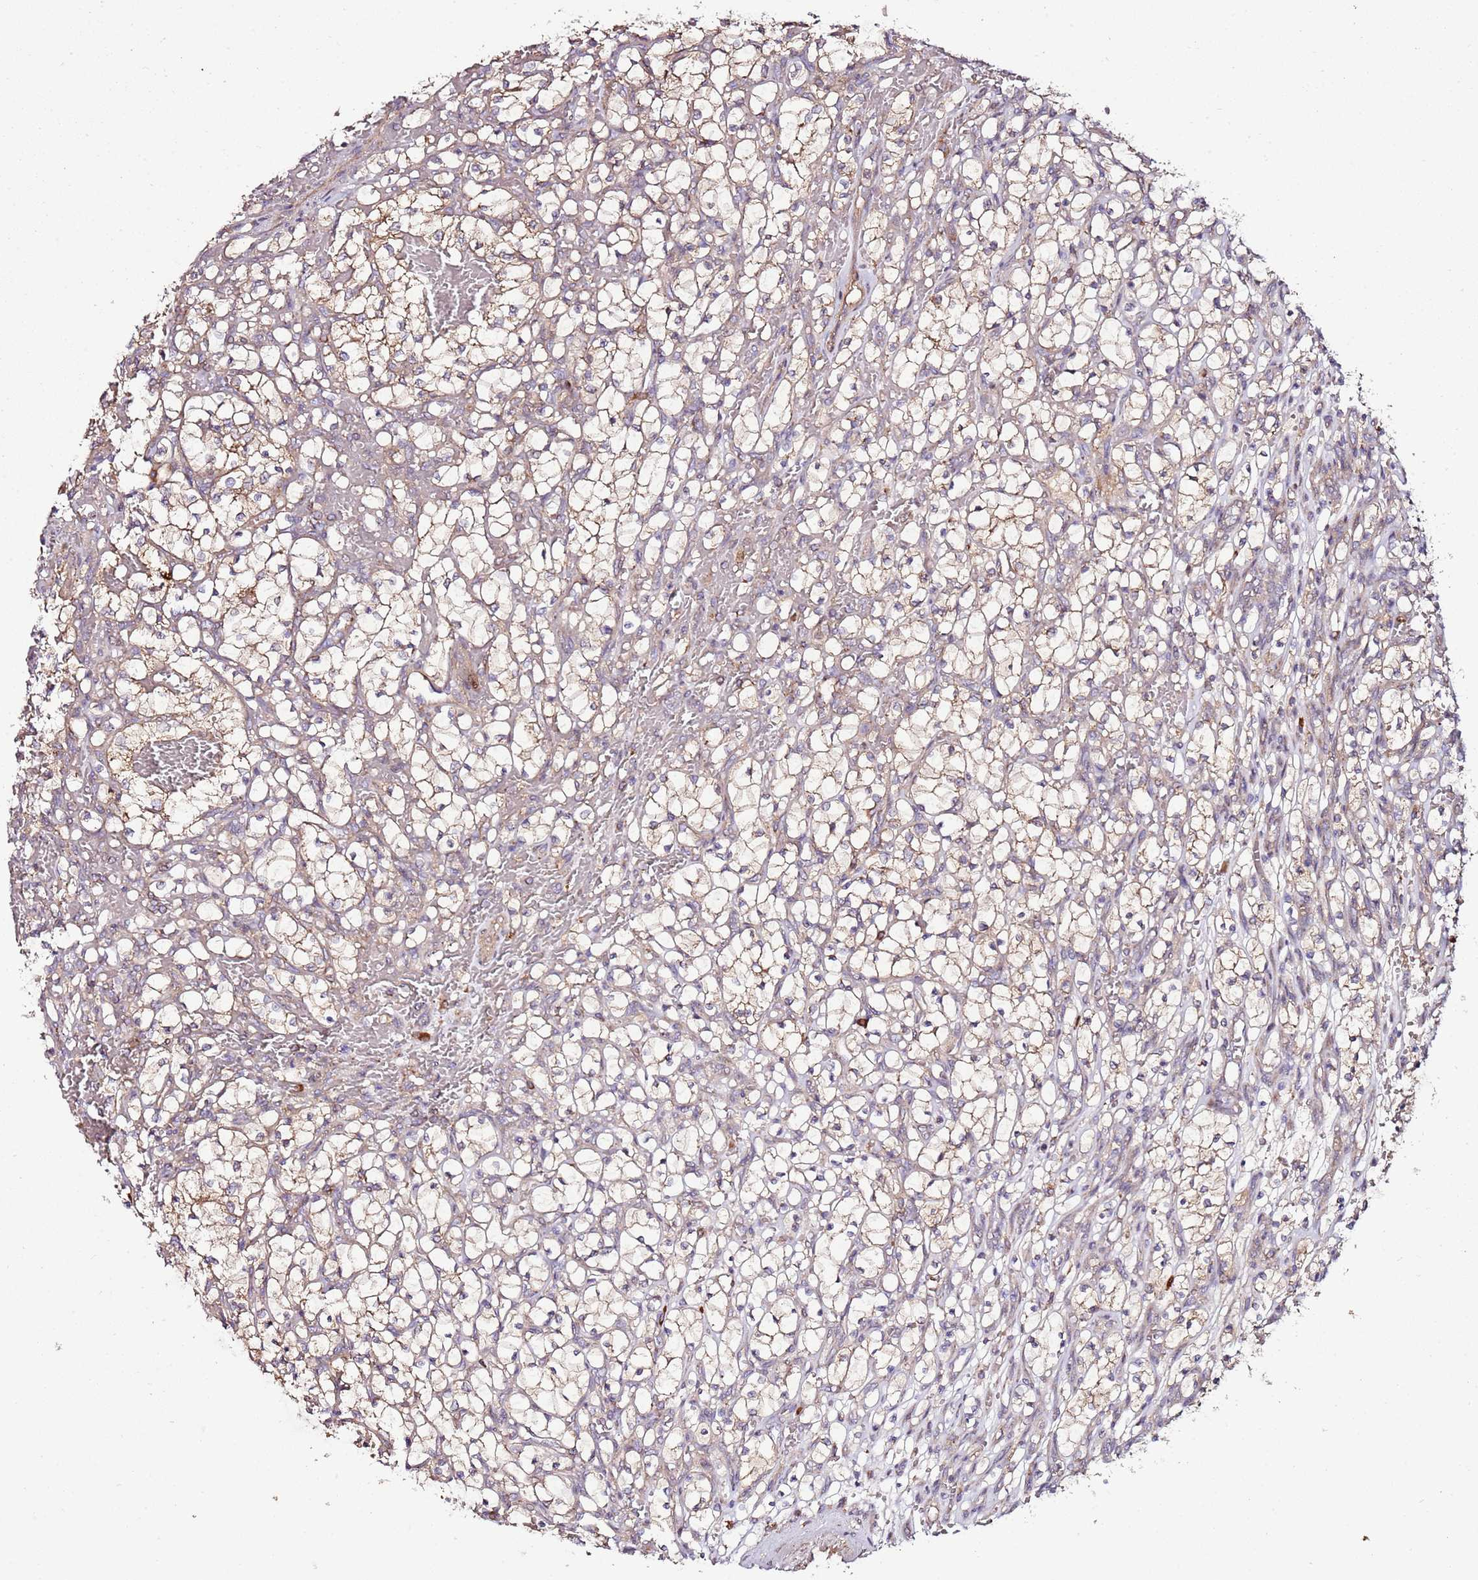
{"staining": {"intensity": "moderate", "quantity": "<25%", "location": "cytoplasmic/membranous"}, "tissue": "renal cancer", "cell_type": "Tumor cells", "image_type": "cancer", "snomed": [{"axis": "morphology", "description": "Adenocarcinoma, NOS"}, {"axis": "topography", "description": "Kidney"}], "caption": "There is low levels of moderate cytoplasmic/membranous expression in tumor cells of renal cancer (adenocarcinoma), as demonstrated by immunohistochemical staining (brown color).", "gene": "KRTAP21-3", "patient": {"sex": "female", "age": 69}}